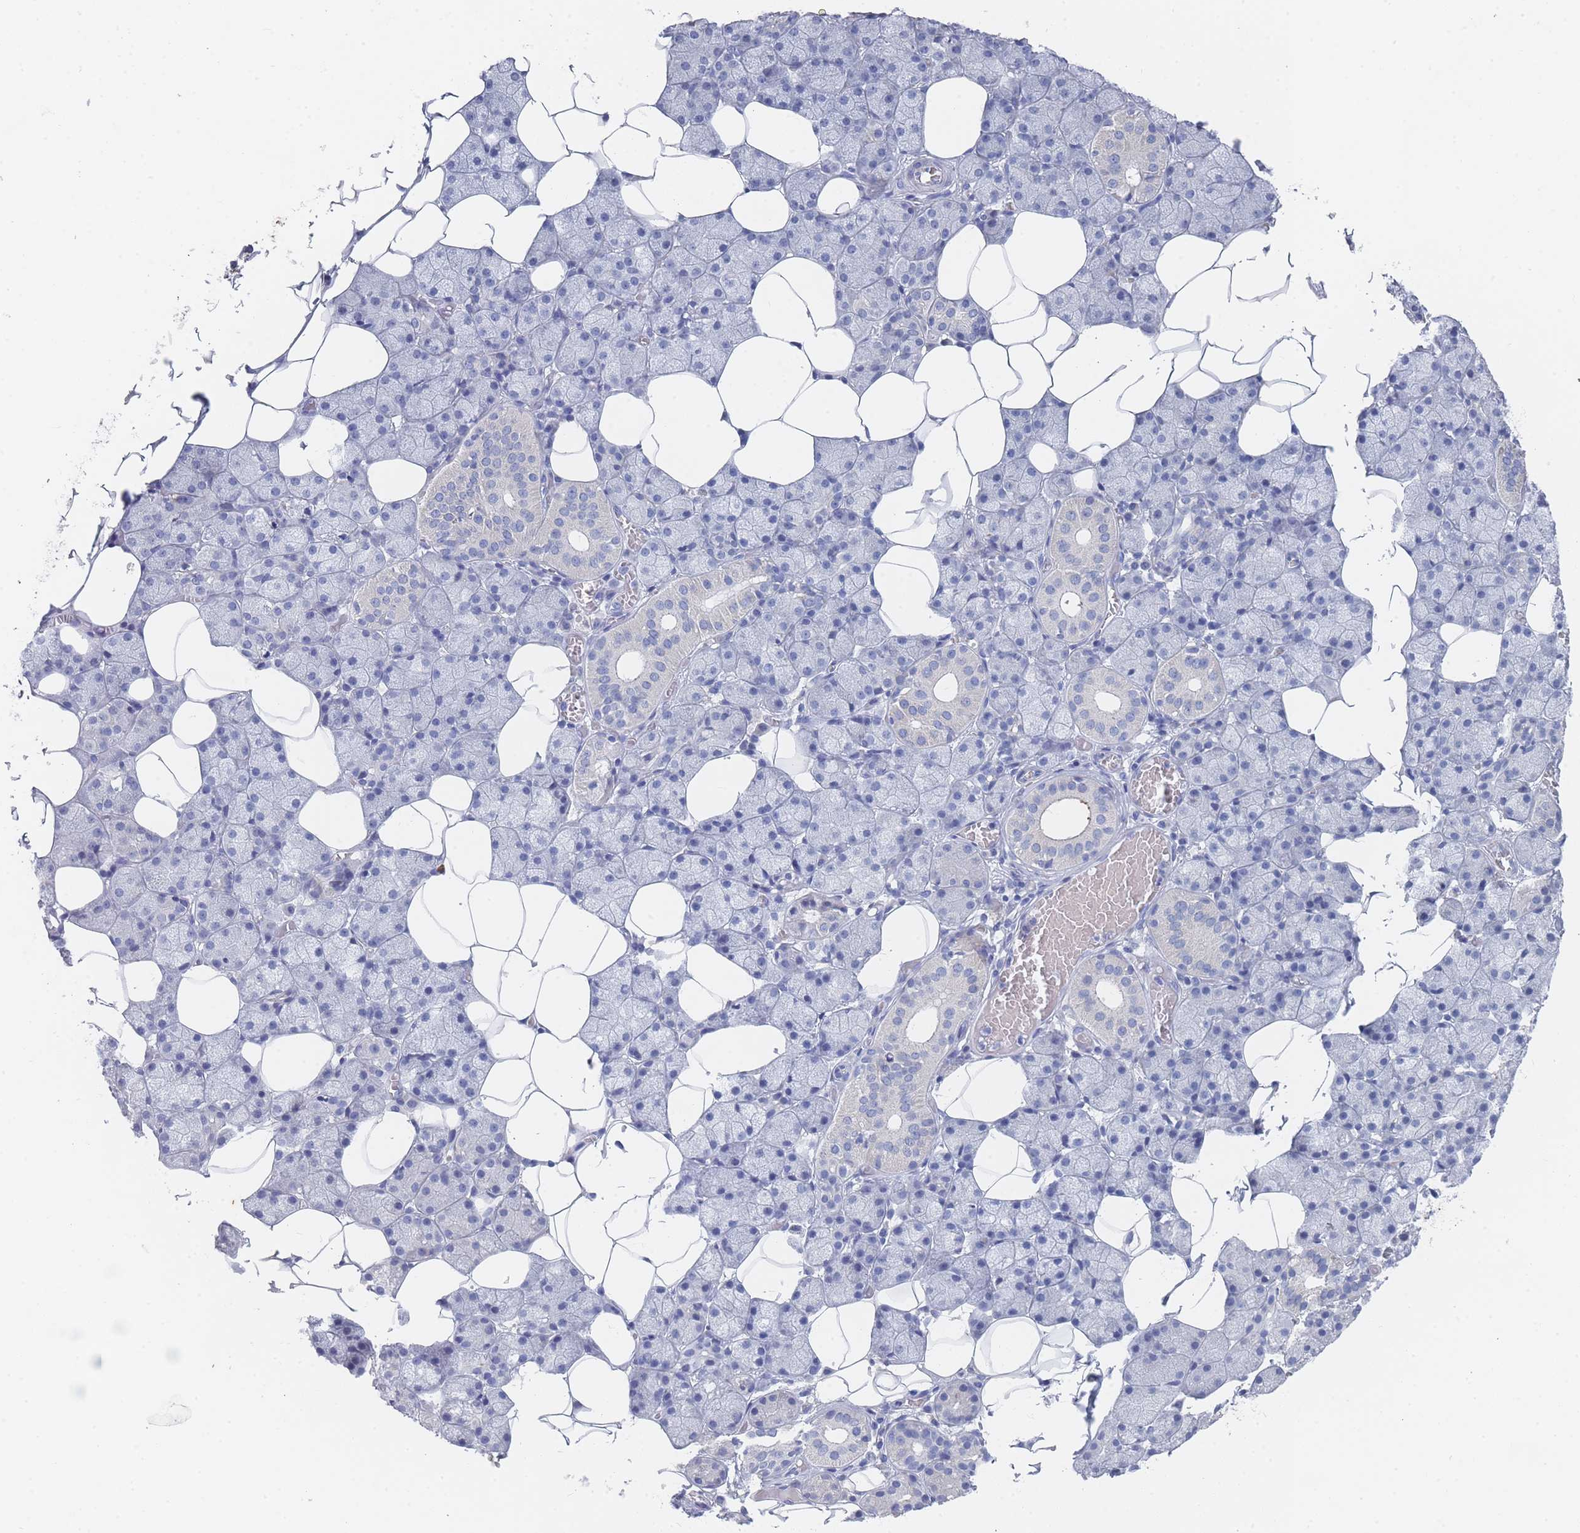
{"staining": {"intensity": "negative", "quantity": "none", "location": "none"}, "tissue": "salivary gland", "cell_type": "Glandular cells", "image_type": "normal", "snomed": [{"axis": "morphology", "description": "Normal tissue, NOS"}, {"axis": "topography", "description": "Salivary gland"}], "caption": "The immunohistochemistry histopathology image has no significant expression in glandular cells of salivary gland. (DAB (3,3'-diaminobenzidine) immunohistochemistry visualized using brightfield microscopy, high magnification).", "gene": "ACAD11", "patient": {"sex": "female", "age": 33}}